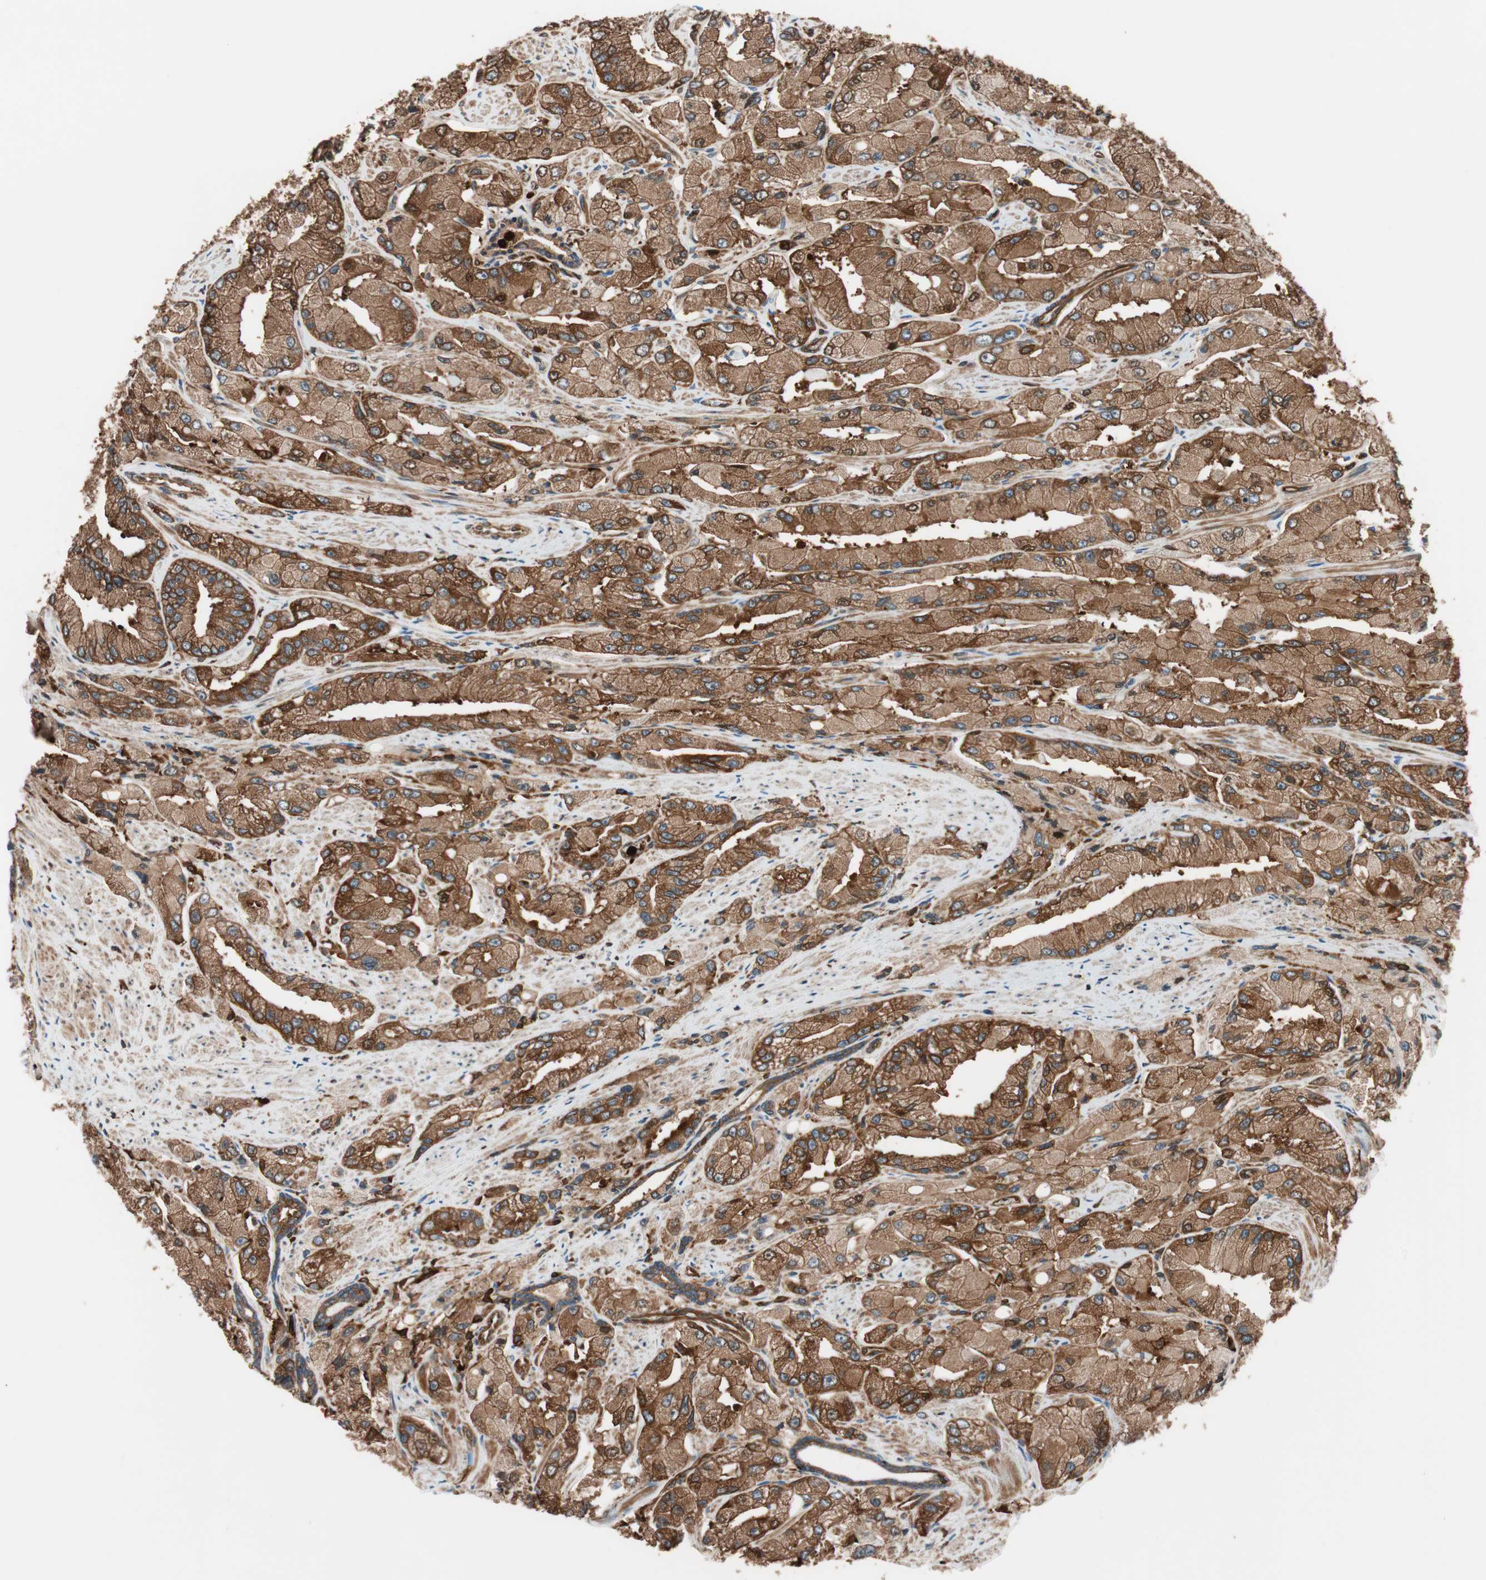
{"staining": {"intensity": "strong", "quantity": ">75%", "location": "cytoplasmic/membranous"}, "tissue": "prostate cancer", "cell_type": "Tumor cells", "image_type": "cancer", "snomed": [{"axis": "morphology", "description": "Adenocarcinoma, High grade"}, {"axis": "topography", "description": "Prostate"}], "caption": "Protein expression analysis of human adenocarcinoma (high-grade) (prostate) reveals strong cytoplasmic/membranous expression in approximately >75% of tumor cells.", "gene": "VASP", "patient": {"sex": "male", "age": 58}}